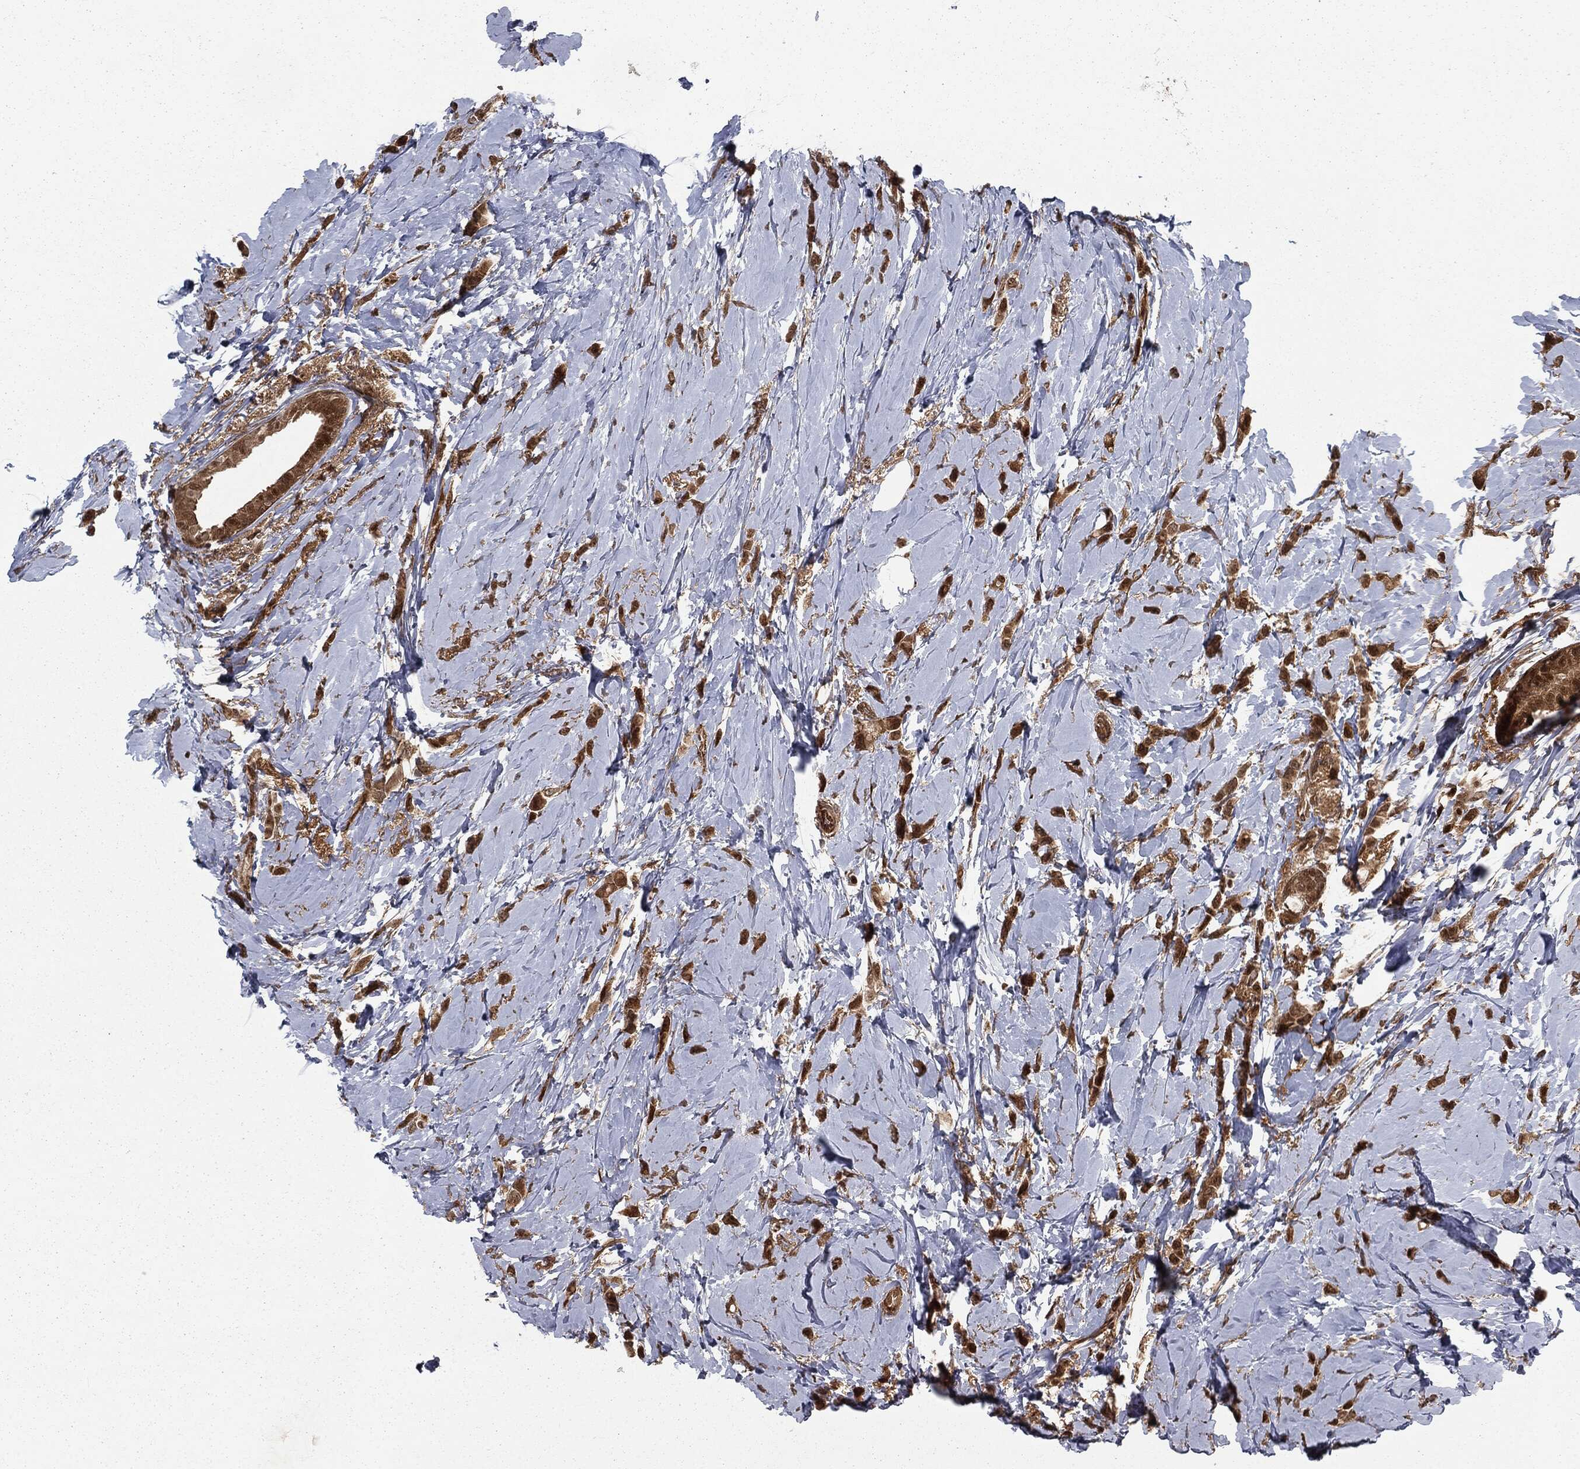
{"staining": {"intensity": "moderate", "quantity": ">75%", "location": "cytoplasmic/membranous"}, "tissue": "breast cancer", "cell_type": "Tumor cells", "image_type": "cancer", "snomed": [{"axis": "morphology", "description": "Lobular carcinoma"}, {"axis": "topography", "description": "Breast"}], "caption": "An image of lobular carcinoma (breast) stained for a protein exhibits moderate cytoplasmic/membranous brown staining in tumor cells. The staining was performed using DAB (3,3'-diaminobenzidine), with brown indicating positive protein expression. Nuclei are stained blue with hematoxylin.", "gene": "RANBP9", "patient": {"sex": "female", "age": 66}}